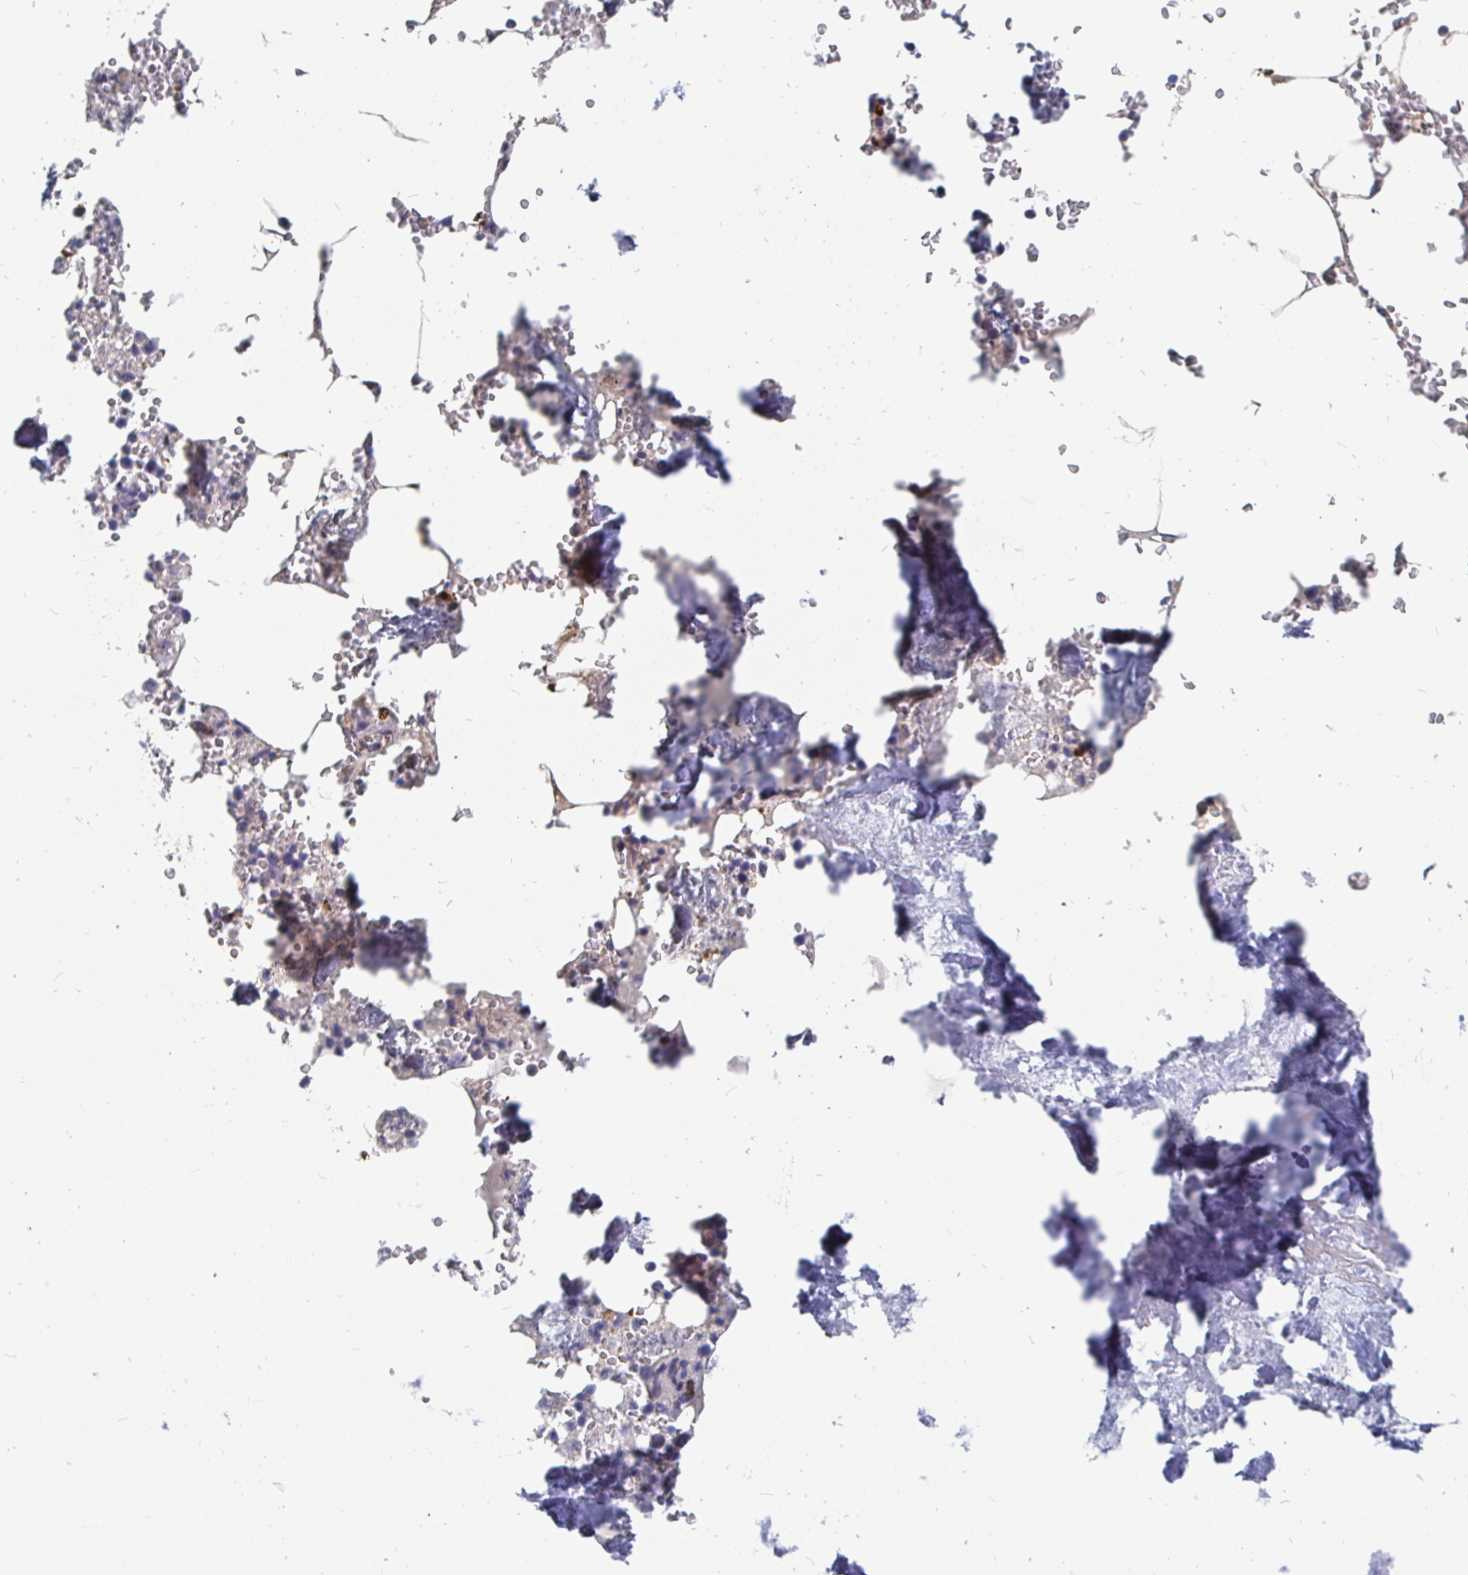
{"staining": {"intensity": "moderate", "quantity": "<25%", "location": "cytoplasmic/membranous,nuclear"}, "tissue": "bone marrow", "cell_type": "Hematopoietic cells", "image_type": "normal", "snomed": [{"axis": "morphology", "description": "Normal tissue, NOS"}, {"axis": "topography", "description": "Bone marrow"}], "caption": "An image of bone marrow stained for a protein displays moderate cytoplasmic/membranous,nuclear brown staining in hematopoietic cells. (DAB (3,3'-diaminobenzidine) IHC, brown staining for protein, blue staining for nuclei).", "gene": "MEIS1", "patient": {"sex": "male", "age": 54}}